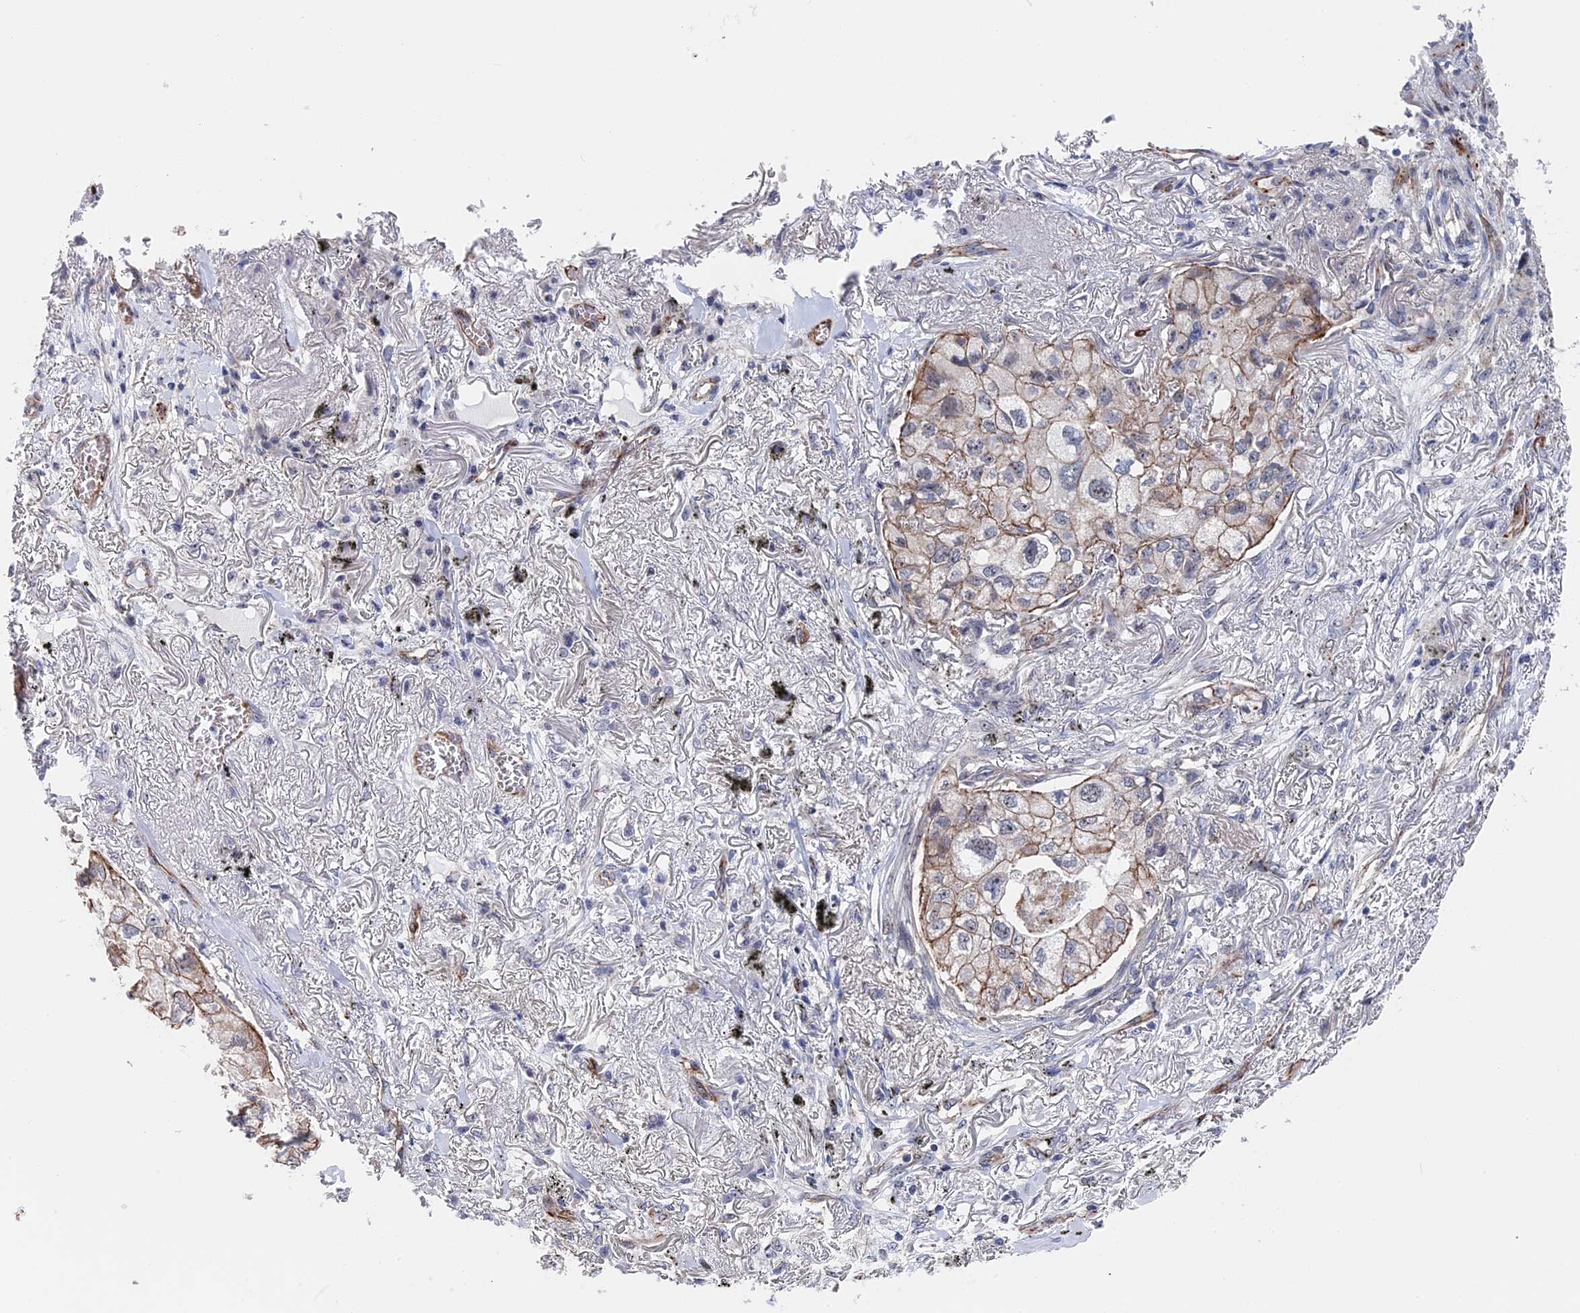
{"staining": {"intensity": "weak", "quantity": ">75%", "location": "cytoplasmic/membranous"}, "tissue": "lung cancer", "cell_type": "Tumor cells", "image_type": "cancer", "snomed": [{"axis": "morphology", "description": "Adenocarcinoma, NOS"}, {"axis": "topography", "description": "Lung"}], "caption": "A low amount of weak cytoplasmic/membranous positivity is present in approximately >75% of tumor cells in lung cancer (adenocarcinoma) tissue.", "gene": "EXOSC9", "patient": {"sex": "male", "age": 65}}